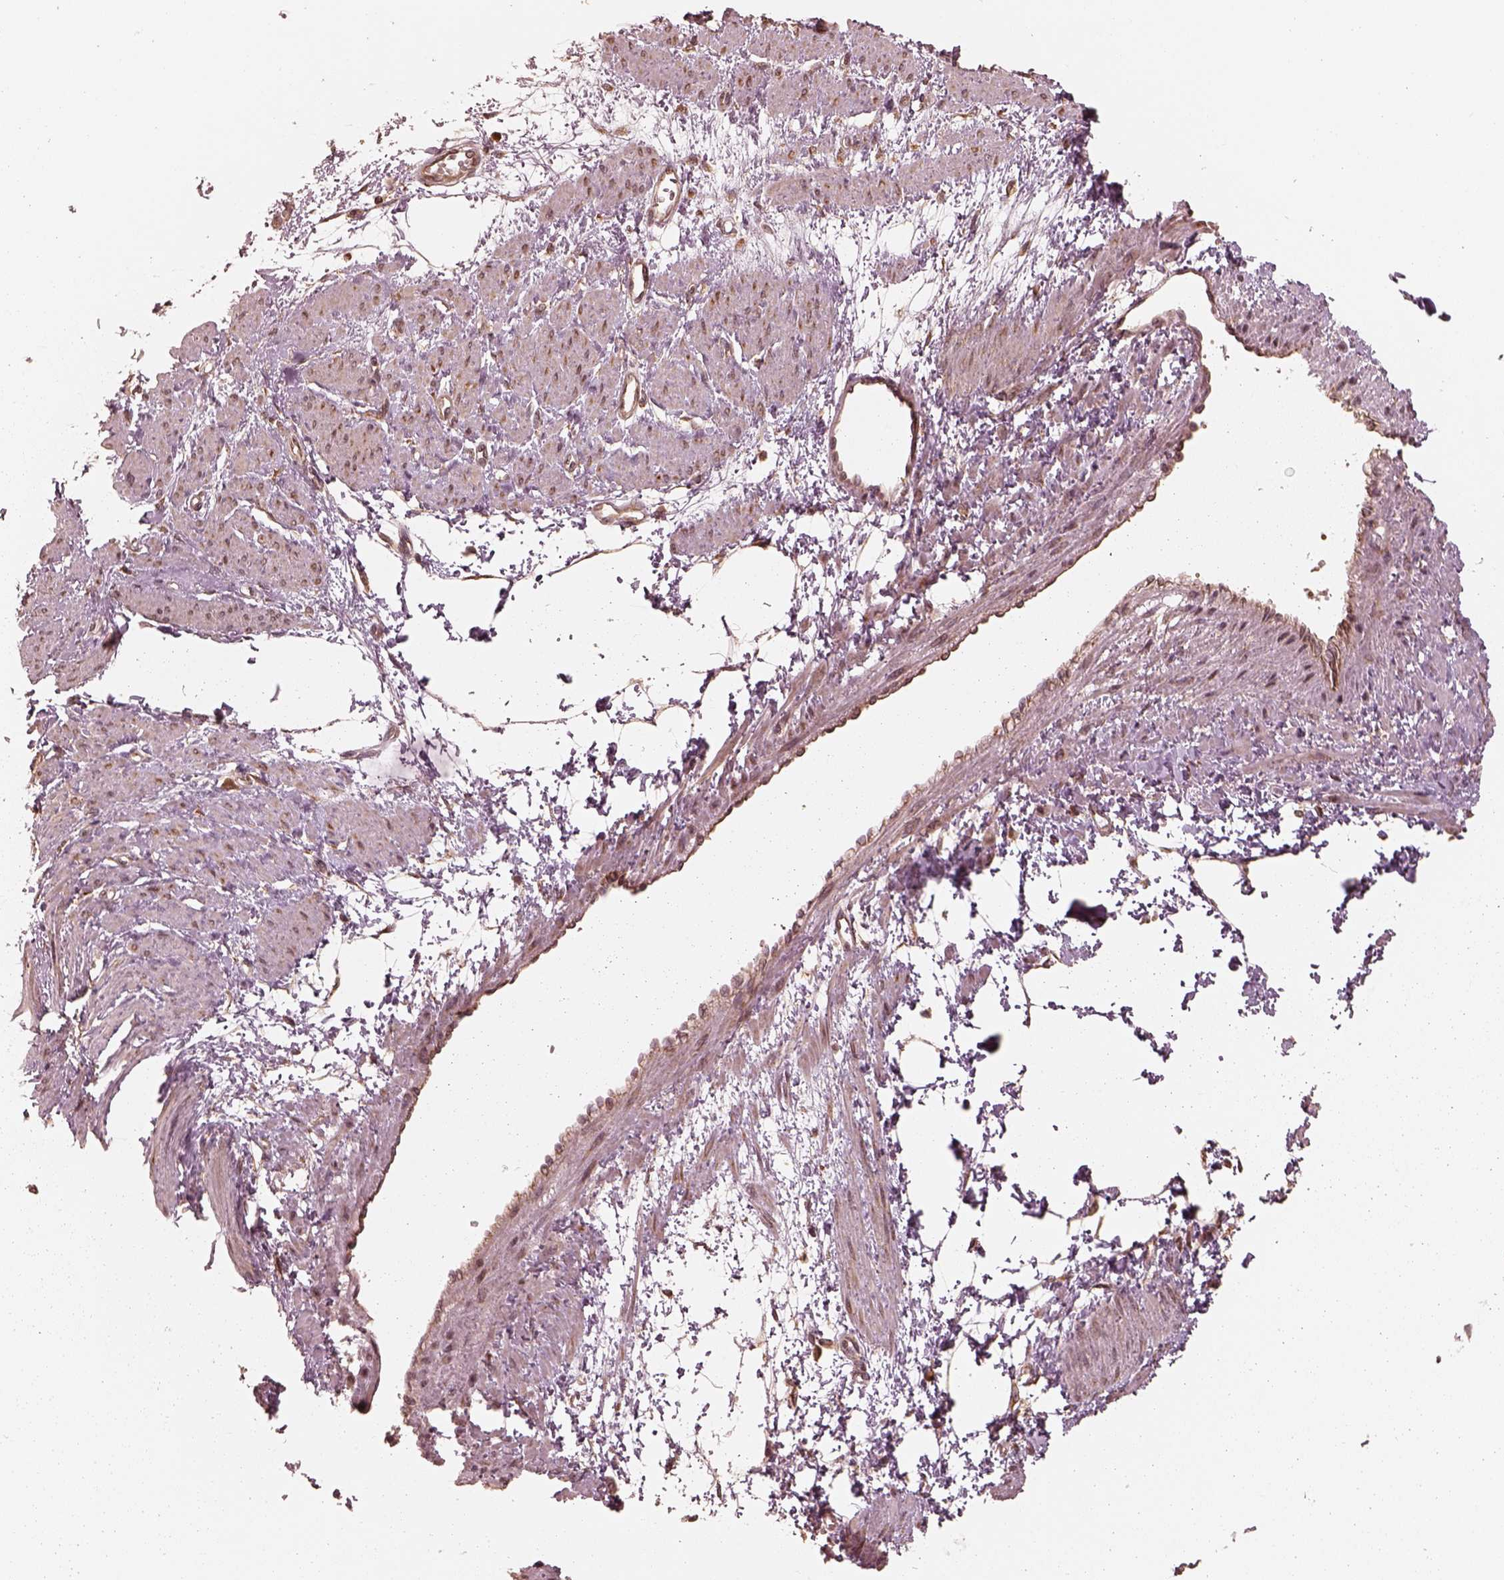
{"staining": {"intensity": "moderate", "quantity": ">75%", "location": "cytoplasmic/membranous"}, "tissue": "smooth muscle", "cell_type": "Smooth muscle cells", "image_type": "normal", "snomed": [{"axis": "morphology", "description": "Normal tissue, NOS"}, {"axis": "topography", "description": "Smooth muscle"}, {"axis": "topography", "description": "Uterus"}], "caption": "Immunohistochemical staining of unremarkable human smooth muscle reveals medium levels of moderate cytoplasmic/membranous staining in about >75% of smooth muscle cells.", "gene": "DNAJC25", "patient": {"sex": "female", "age": 39}}